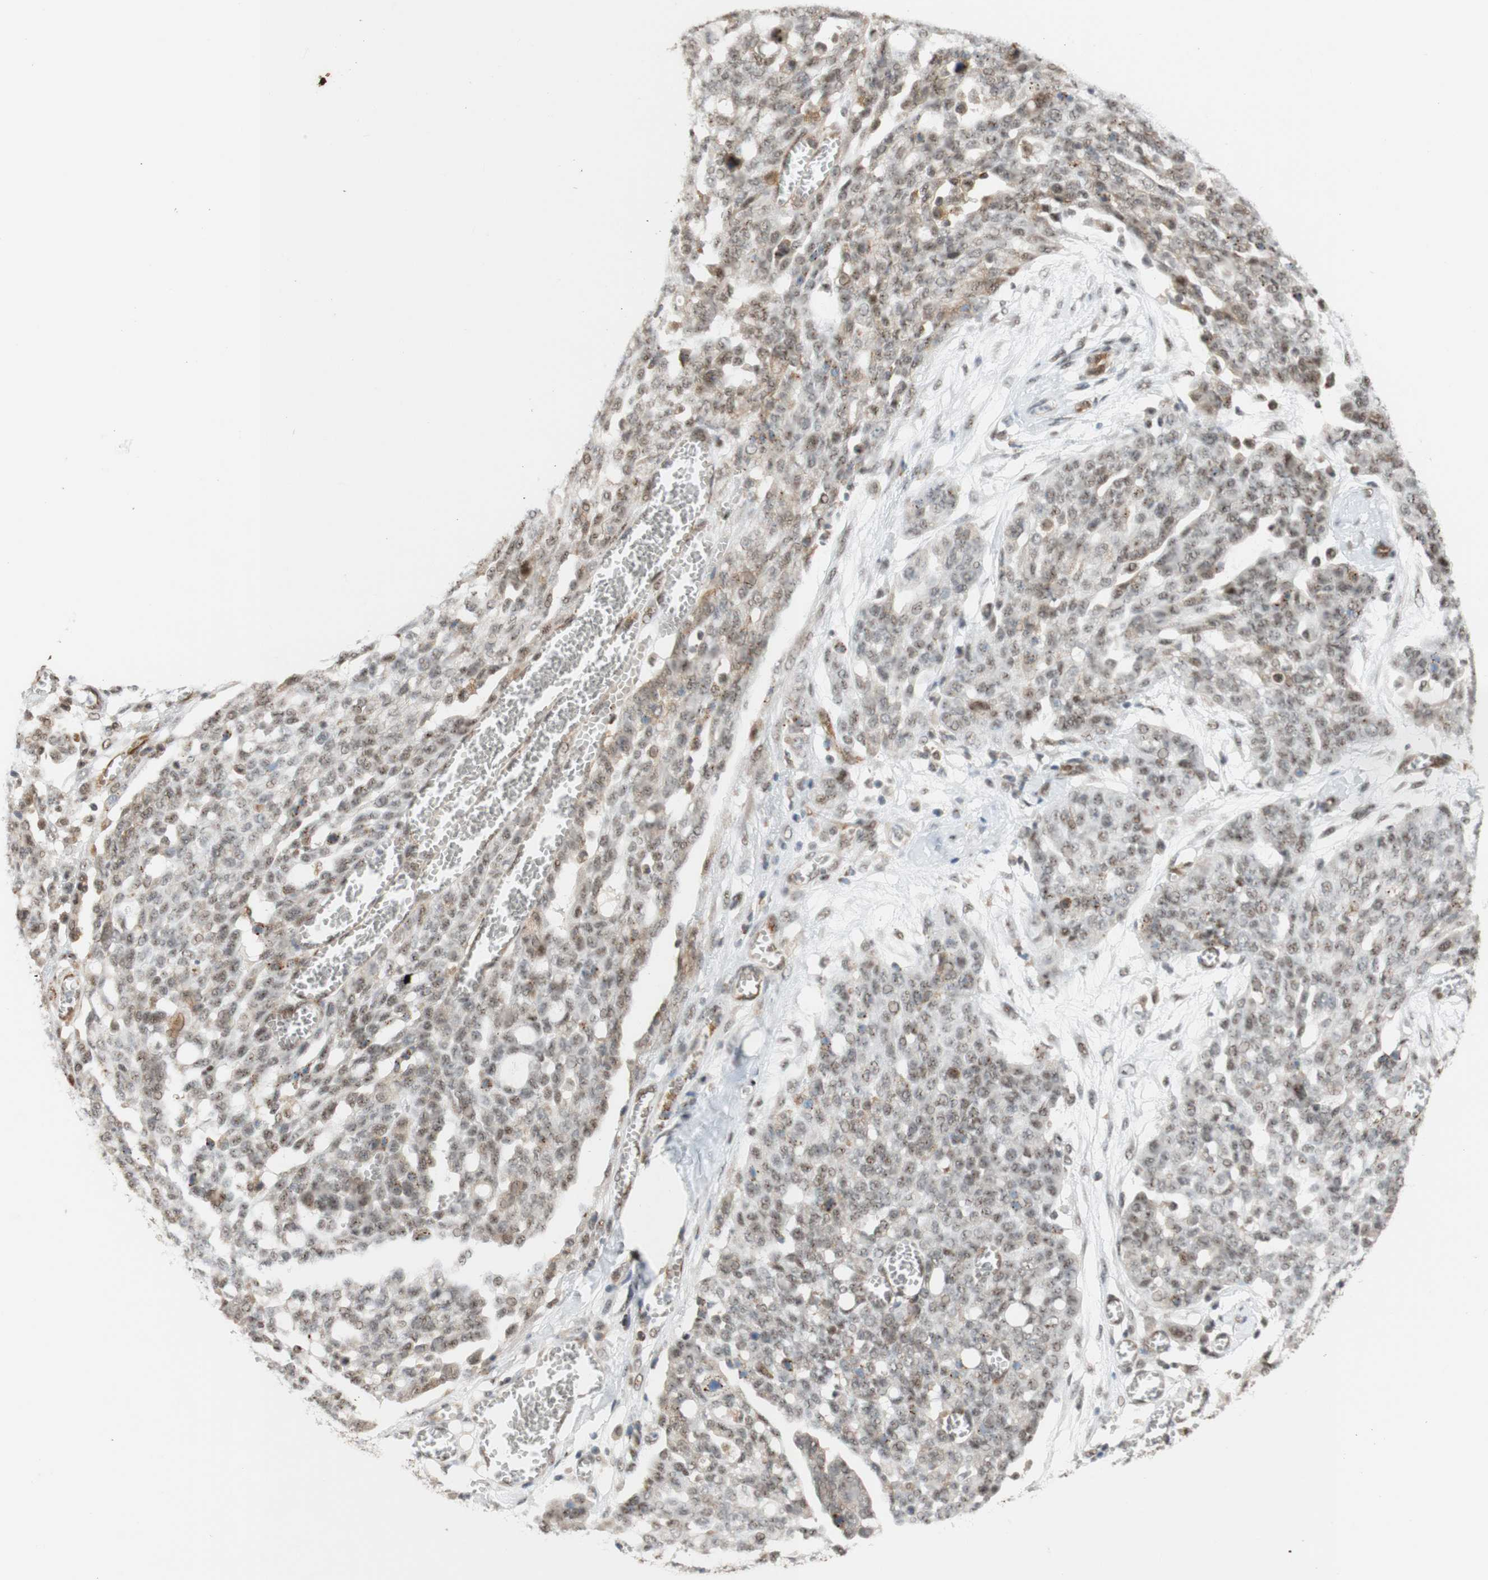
{"staining": {"intensity": "negative", "quantity": "none", "location": "none"}, "tissue": "ovarian cancer", "cell_type": "Tumor cells", "image_type": "cancer", "snomed": [{"axis": "morphology", "description": "Cystadenocarcinoma, serous, NOS"}, {"axis": "topography", "description": "Soft tissue"}, {"axis": "topography", "description": "Ovary"}], "caption": "The photomicrograph displays no significant positivity in tumor cells of ovarian cancer.", "gene": "SAP18", "patient": {"sex": "female", "age": 57}}